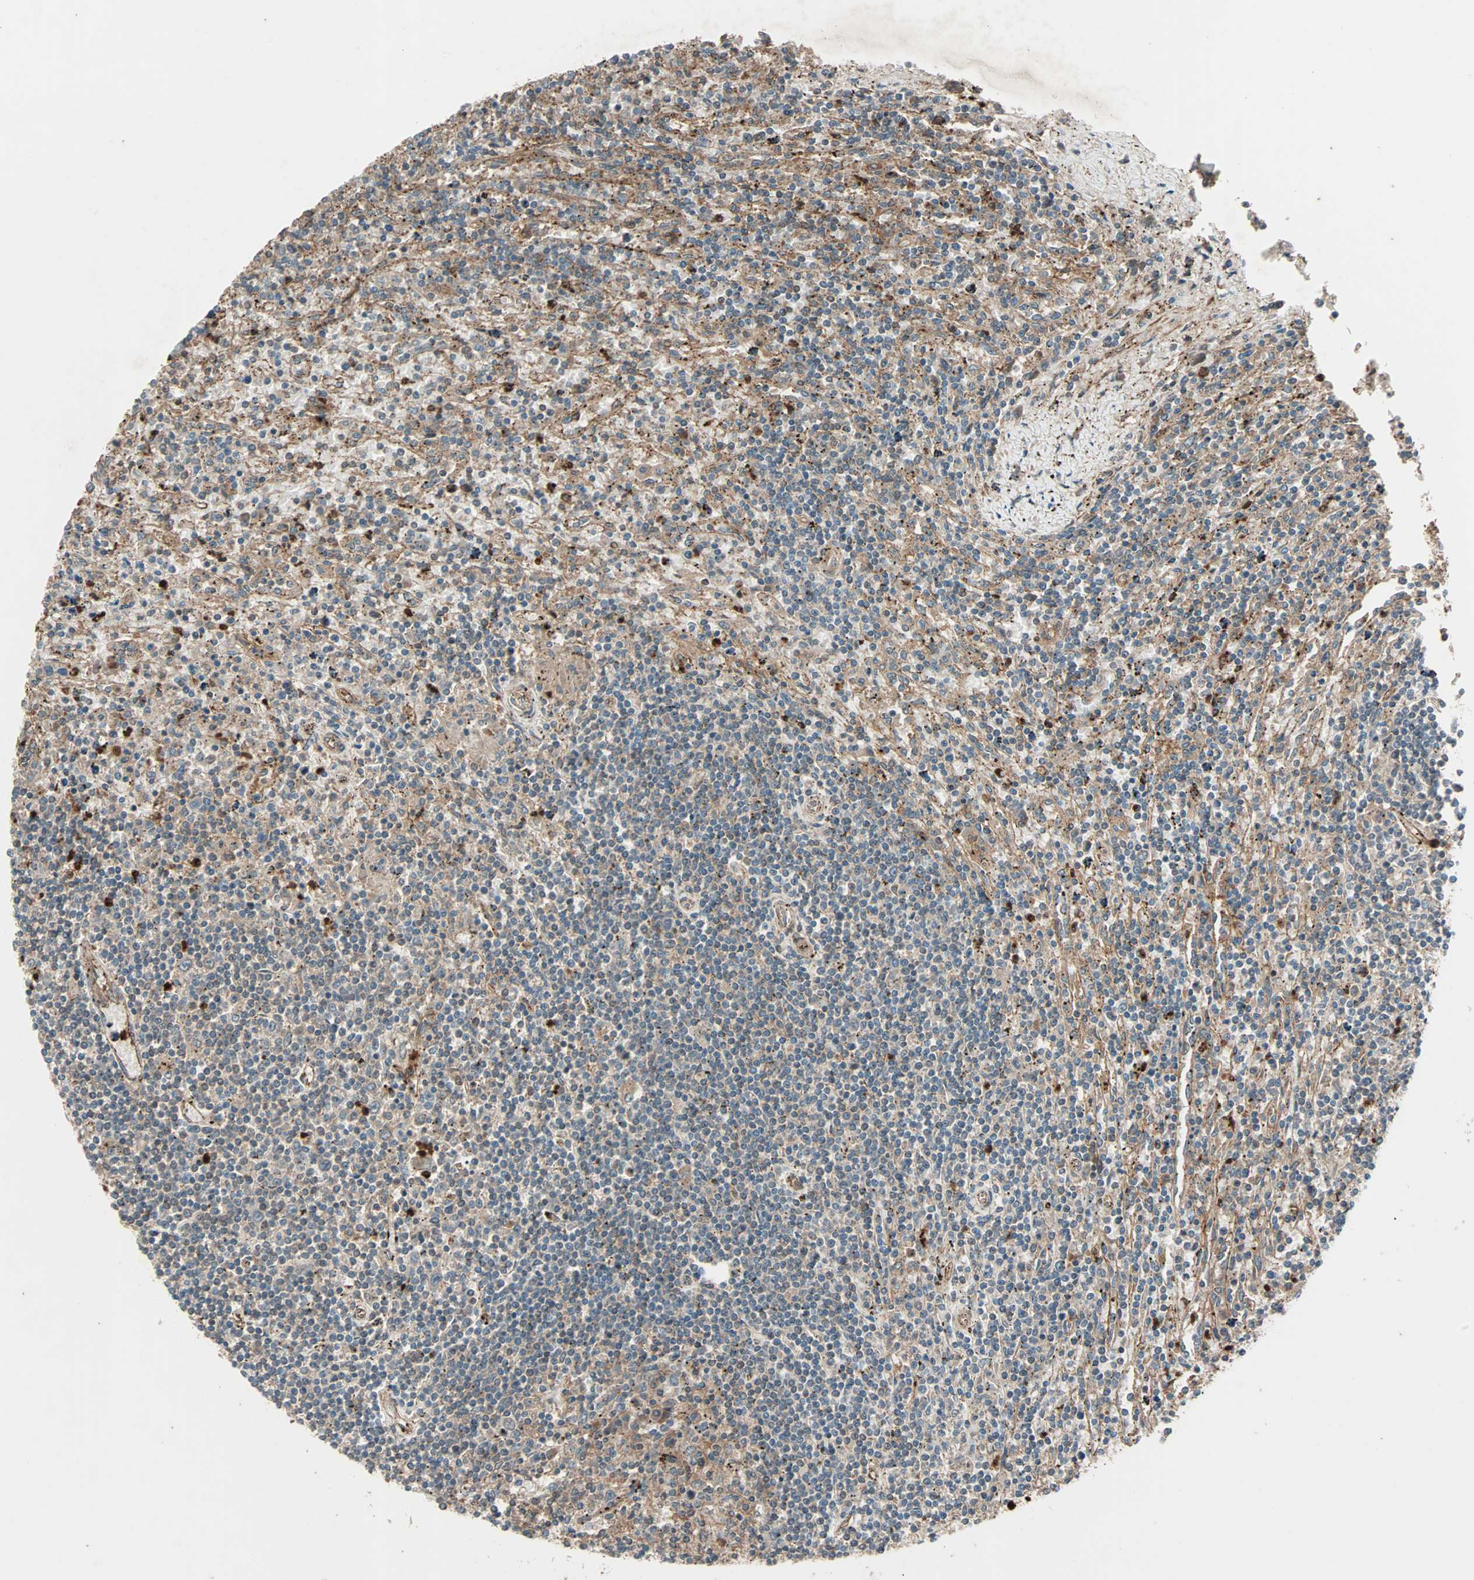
{"staining": {"intensity": "weak", "quantity": ">75%", "location": "cytoplasmic/membranous"}, "tissue": "lymphoma", "cell_type": "Tumor cells", "image_type": "cancer", "snomed": [{"axis": "morphology", "description": "Malignant lymphoma, non-Hodgkin's type, Low grade"}, {"axis": "topography", "description": "Spleen"}], "caption": "Lymphoma was stained to show a protein in brown. There is low levels of weak cytoplasmic/membranous staining in about >75% of tumor cells.", "gene": "GCK", "patient": {"sex": "male", "age": 76}}